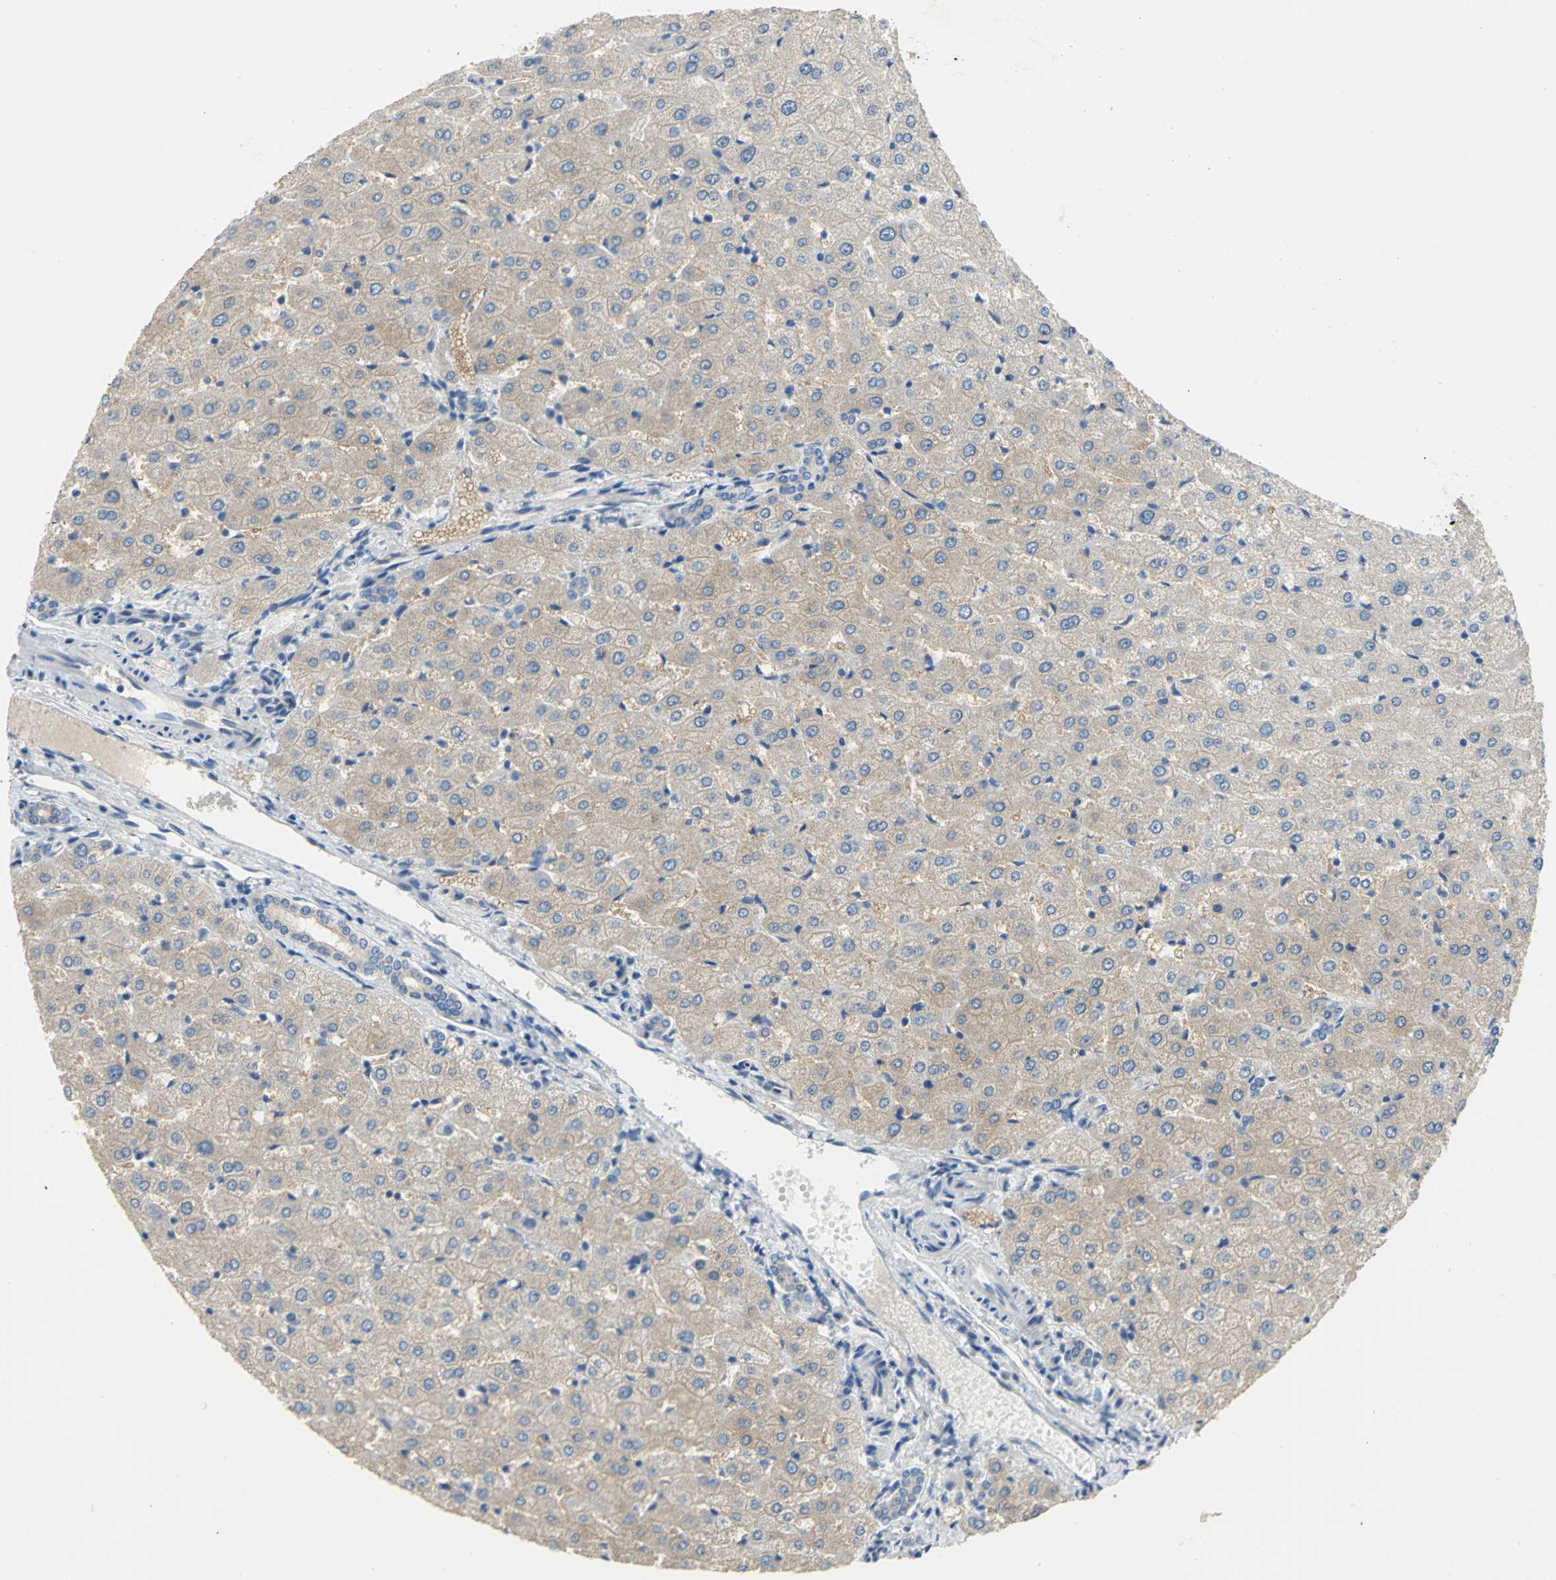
{"staining": {"intensity": "weak", "quantity": "25%-75%", "location": "cytoplasmic/membranous"}, "tissue": "liver", "cell_type": "Cholangiocytes", "image_type": "normal", "snomed": [{"axis": "morphology", "description": "Normal tissue, NOS"}, {"axis": "morphology", "description": "Fibrosis, NOS"}, {"axis": "topography", "description": "Liver"}], "caption": "DAB immunohistochemical staining of normal liver reveals weak cytoplasmic/membranous protein staining in approximately 25%-75% of cholangiocytes. Using DAB (brown) and hematoxylin (blue) stains, captured at high magnification using brightfield microscopy.", "gene": "HTR1F", "patient": {"sex": "female", "age": 29}}